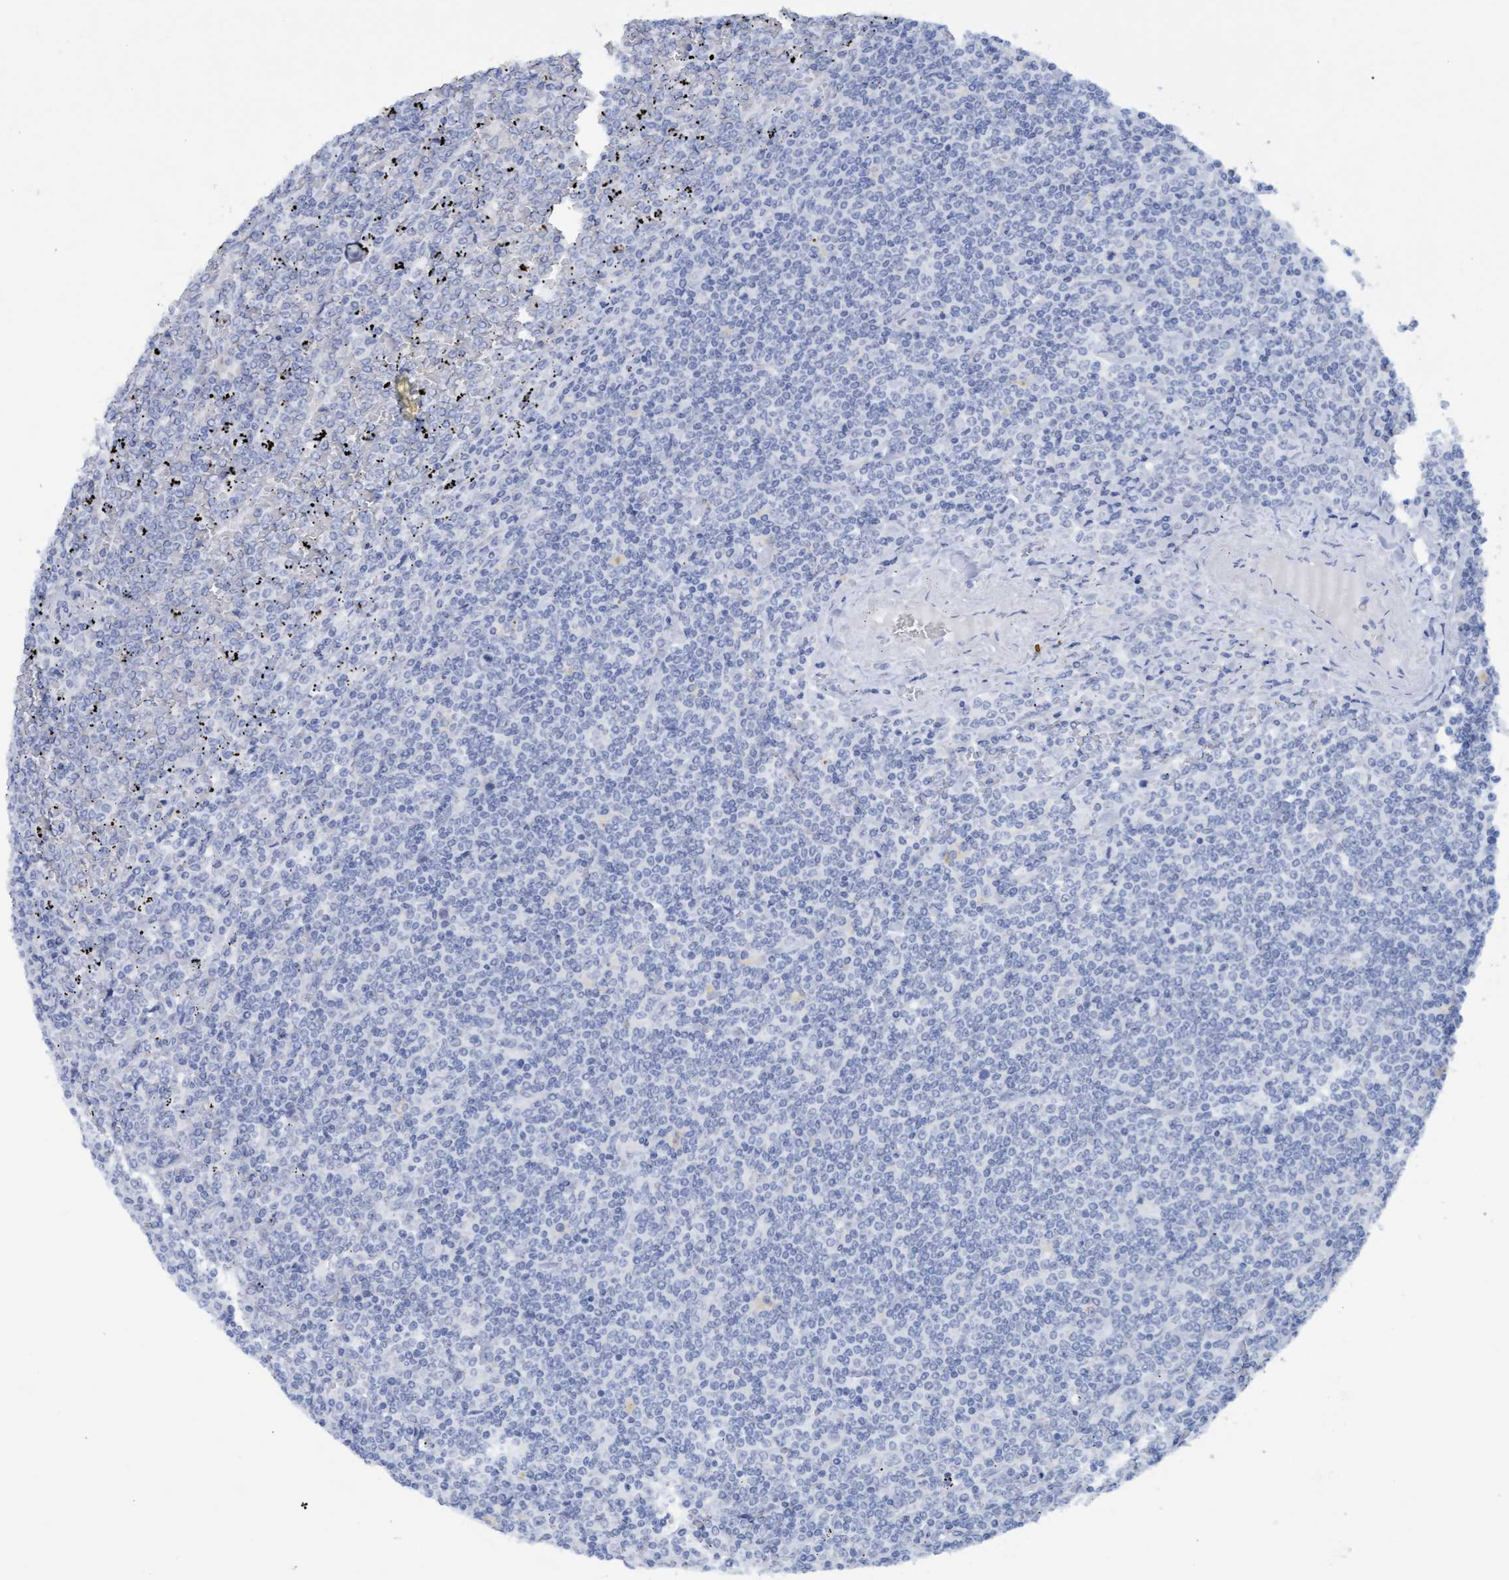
{"staining": {"intensity": "negative", "quantity": "none", "location": "none"}, "tissue": "lymphoma", "cell_type": "Tumor cells", "image_type": "cancer", "snomed": [{"axis": "morphology", "description": "Malignant lymphoma, non-Hodgkin's type, Low grade"}, {"axis": "topography", "description": "Spleen"}], "caption": "This is an IHC histopathology image of lymphoma. There is no staining in tumor cells.", "gene": "SSTR3", "patient": {"sex": "female", "age": 19}}